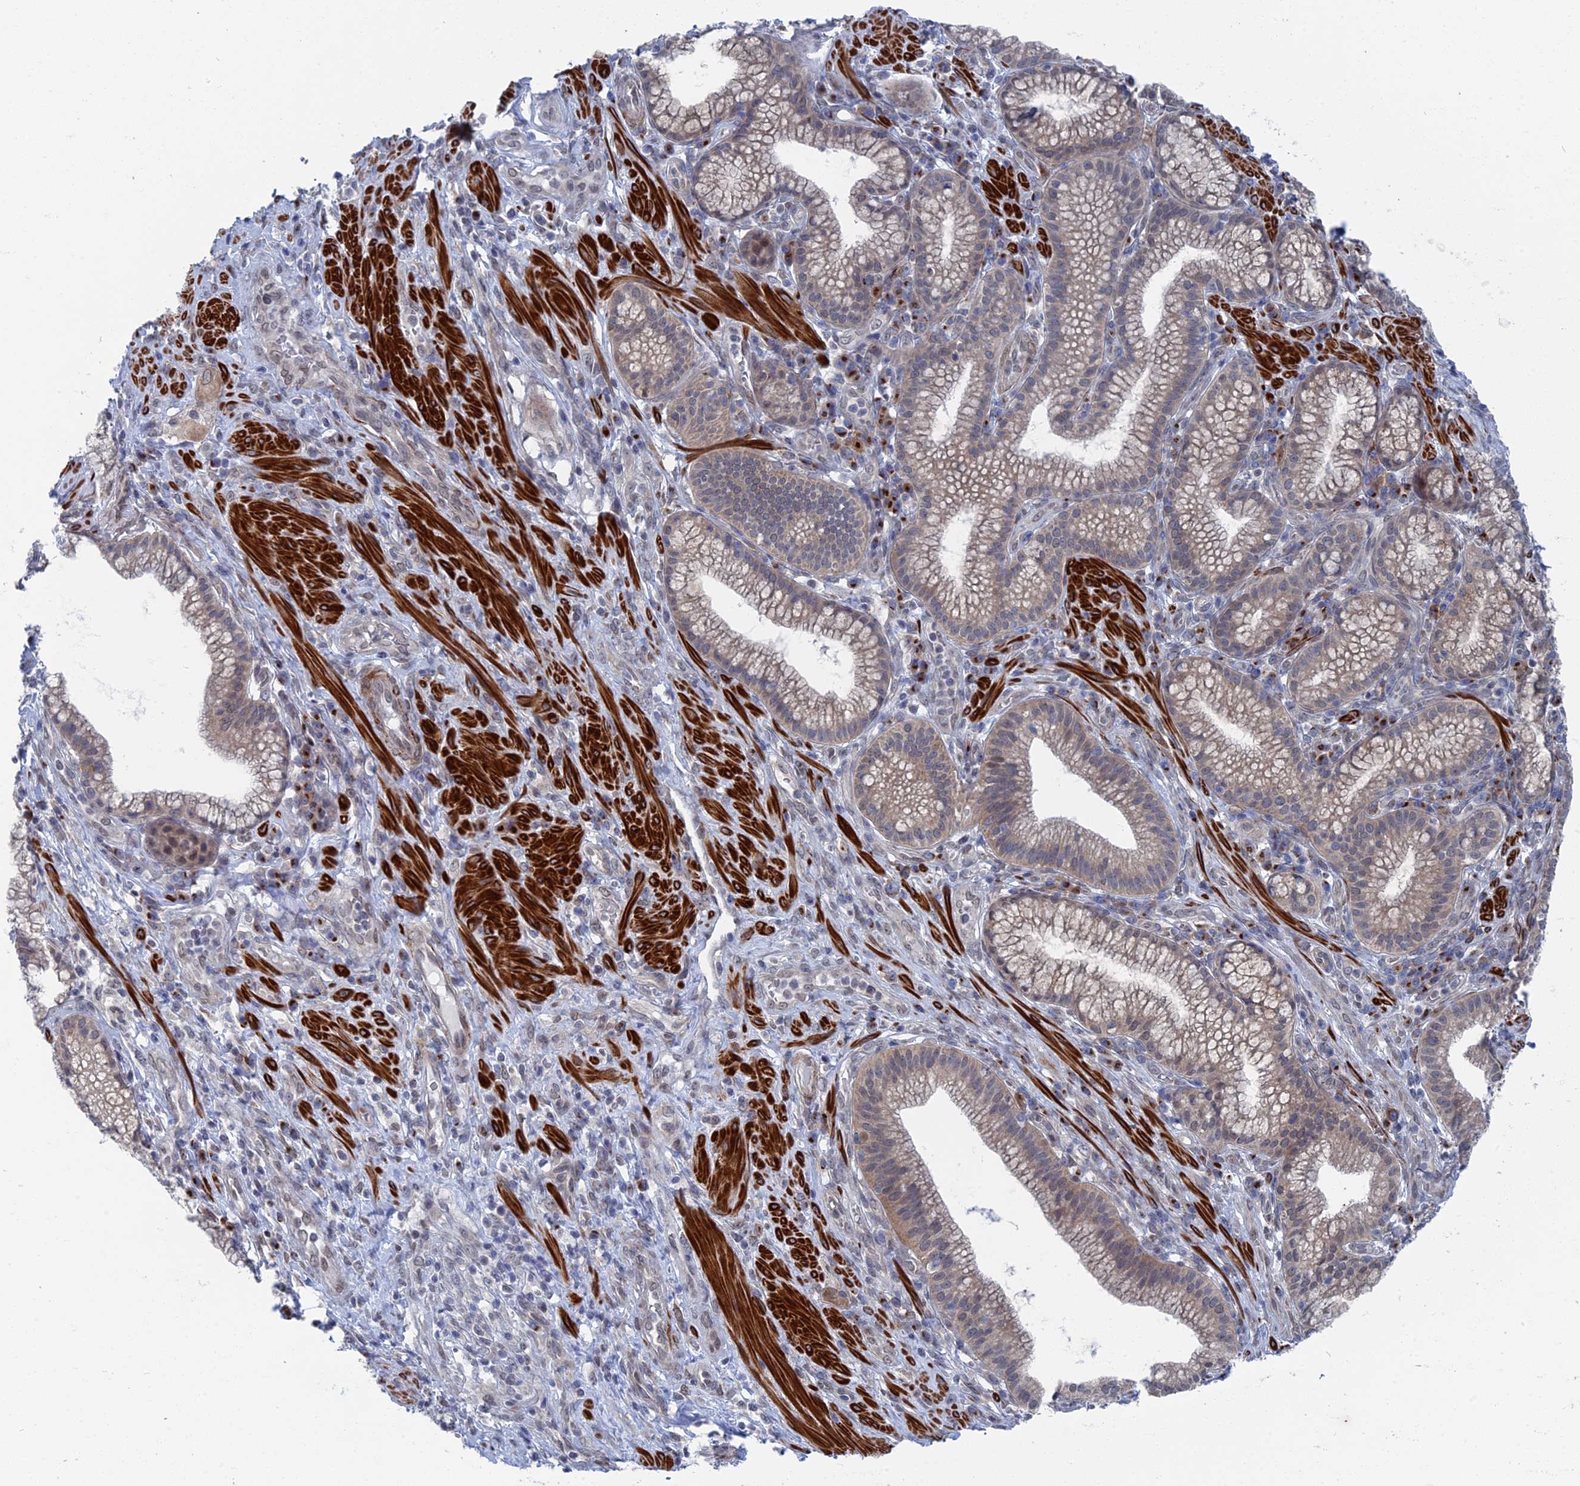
{"staining": {"intensity": "weak", "quantity": "<25%", "location": "cytoplasmic/membranous"}, "tissue": "pancreatic cancer", "cell_type": "Tumor cells", "image_type": "cancer", "snomed": [{"axis": "morphology", "description": "Adenocarcinoma, NOS"}, {"axis": "topography", "description": "Pancreas"}], "caption": "Pancreatic cancer was stained to show a protein in brown. There is no significant staining in tumor cells. (Brightfield microscopy of DAB (3,3'-diaminobenzidine) IHC at high magnification).", "gene": "MTRF1", "patient": {"sex": "male", "age": 72}}